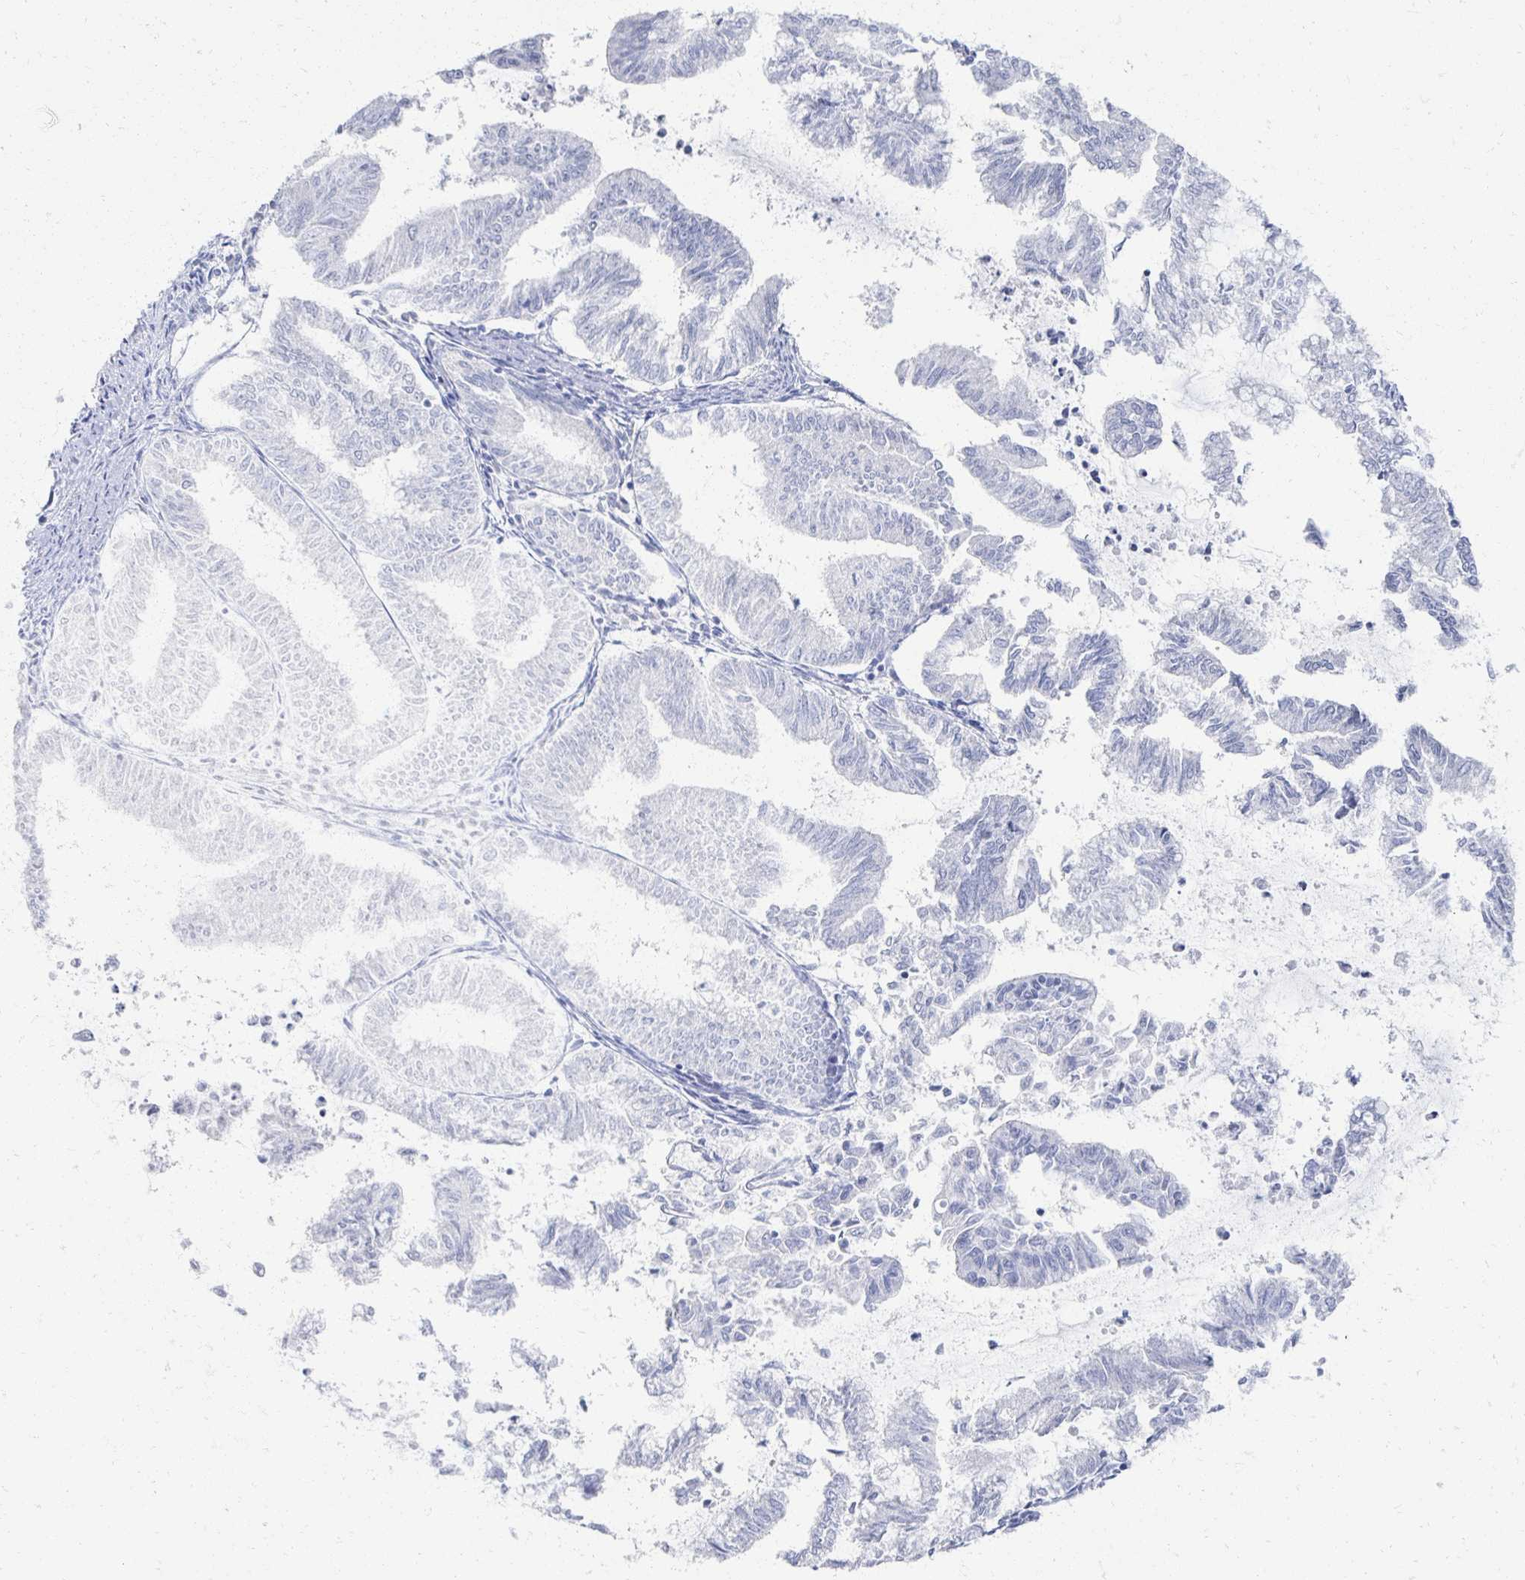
{"staining": {"intensity": "negative", "quantity": "none", "location": "none"}, "tissue": "endometrial cancer", "cell_type": "Tumor cells", "image_type": "cancer", "snomed": [{"axis": "morphology", "description": "Adenocarcinoma, NOS"}, {"axis": "topography", "description": "Endometrium"}], "caption": "Endometrial cancer (adenocarcinoma) was stained to show a protein in brown. There is no significant staining in tumor cells.", "gene": "PRR20A", "patient": {"sex": "female", "age": 79}}